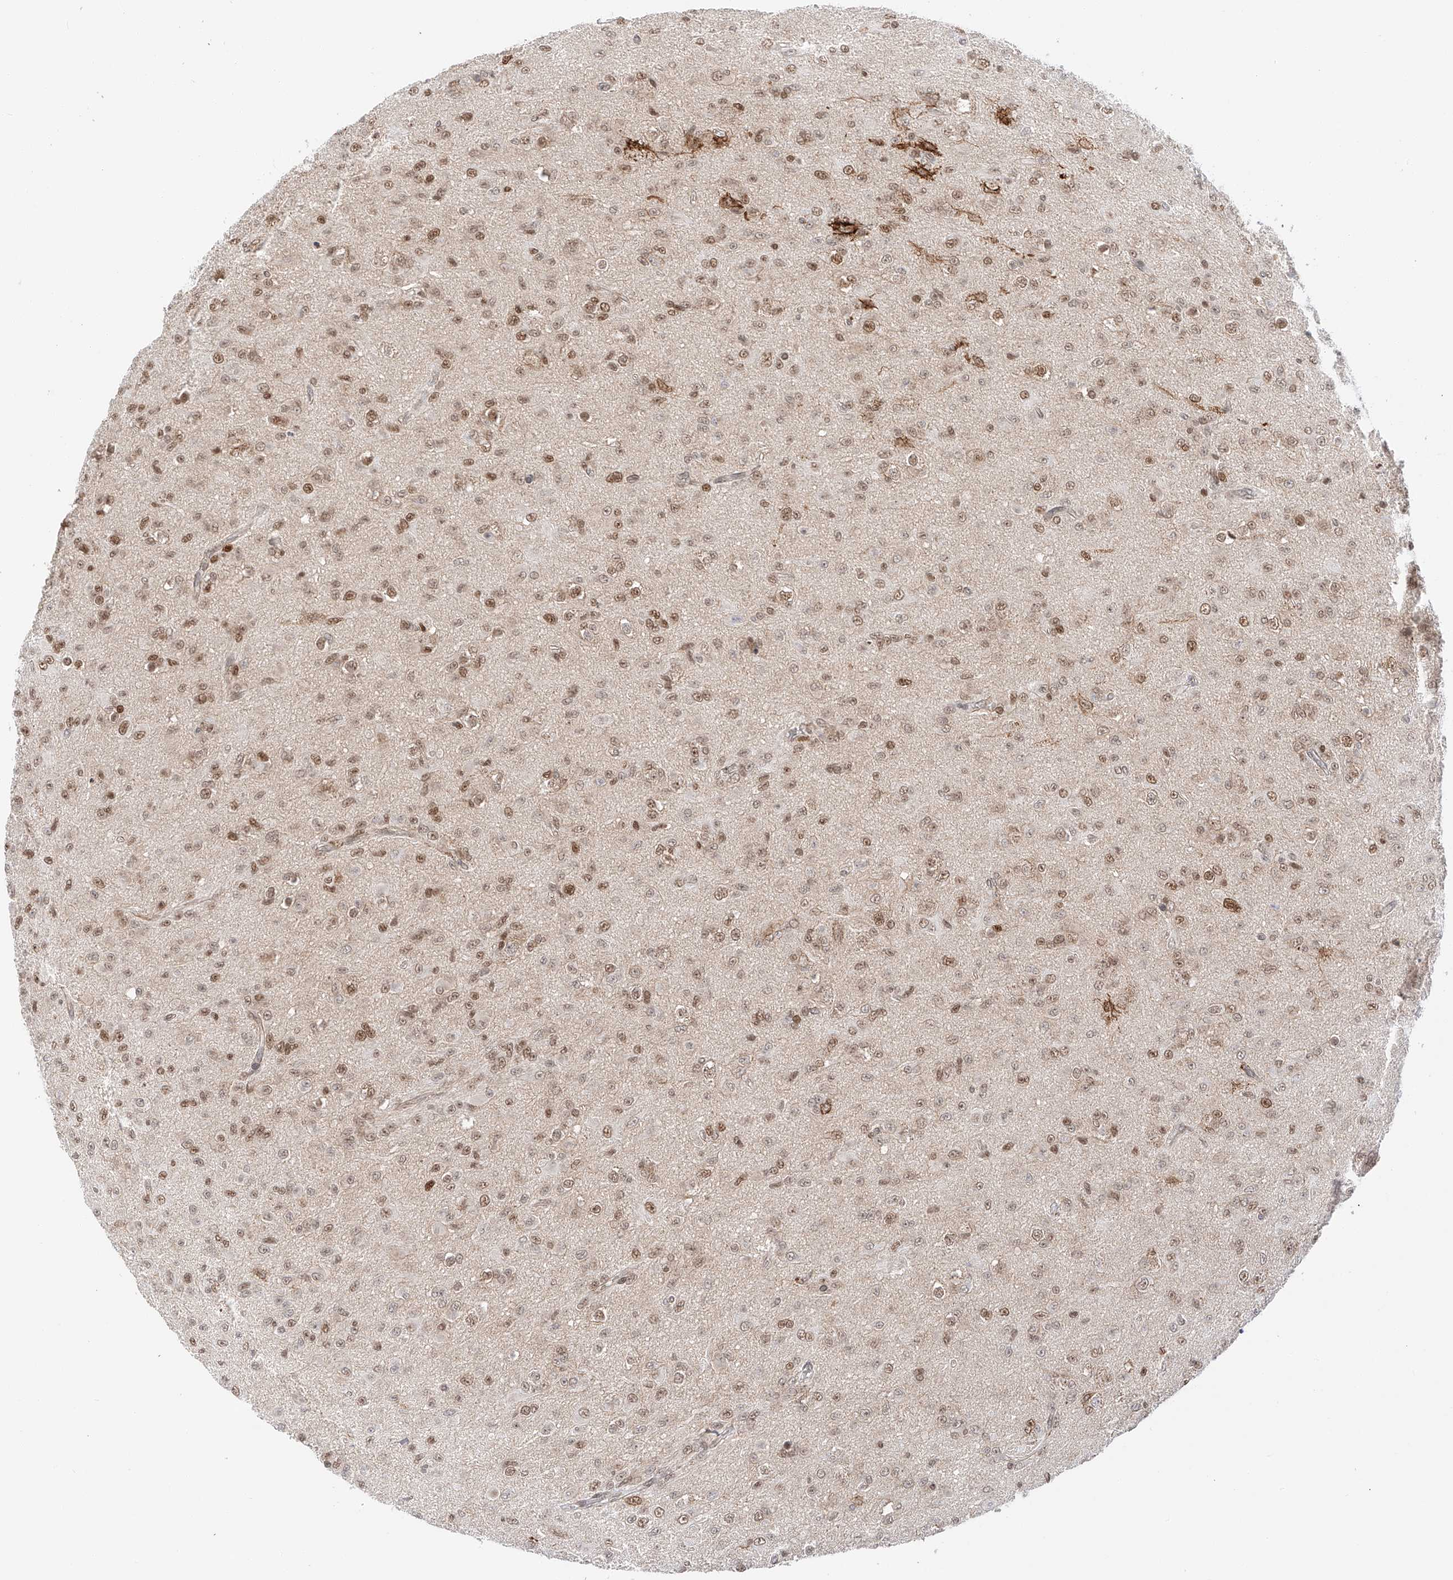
{"staining": {"intensity": "moderate", "quantity": ">75%", "location": "nuclear"}, "tissue": "glioma", "cell_type": "Tumor cells", "image_type": "cancer", "snomed": [{"axis": "morphology", "description": "Glioma, malignant, Low grade"}, {"axis": "topography", "description": "Brain"}], "caption": "A high-resolution image shows IHC staining of malignant glioma (low-grade), which reveals moderate nuclear positivity in about >75% of tumor cells.", "gene": "POGK", "patient": {"sex": "male", "age": 65}}